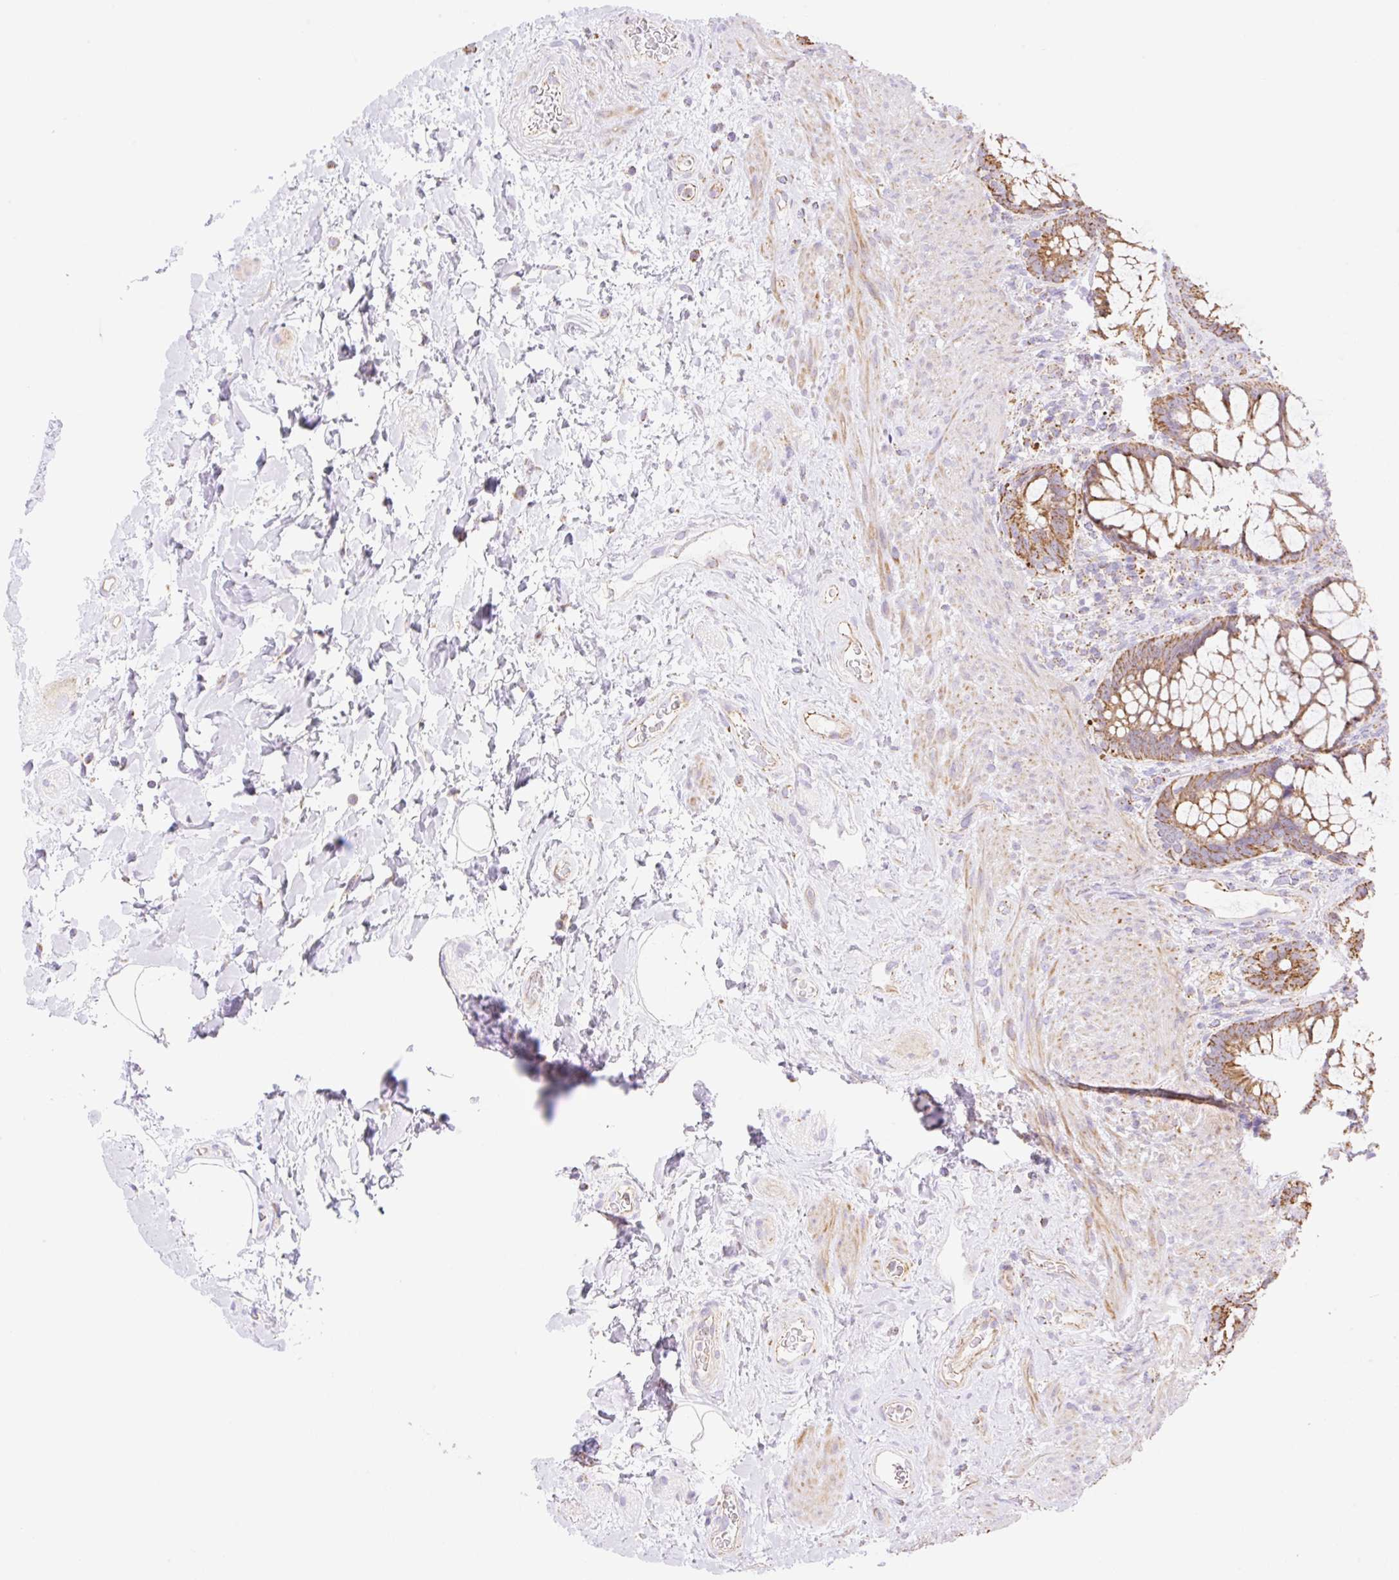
{"staining": {"intensity": "moderate", "quantity": ">75%", "location": "cytoplasmic/membranous"}, "tissue": "rectum", "cell_type": "Glandular cells", "image_type": "normal", "snomed": [{"axis": "morphology", "description": "Normal tissue, NOS"}, {"axis": "topography", "description": "Rectum"}], "caption": "The histopathology image shows immunohistochemical staining of normal rectum. There is moderate cytoplasmic/membranous staining is present in about >75% of glandular cells. Nuclei are stained in blue.", "gene": "ESAM", "patient": {"sex": "male", "age": 53}}